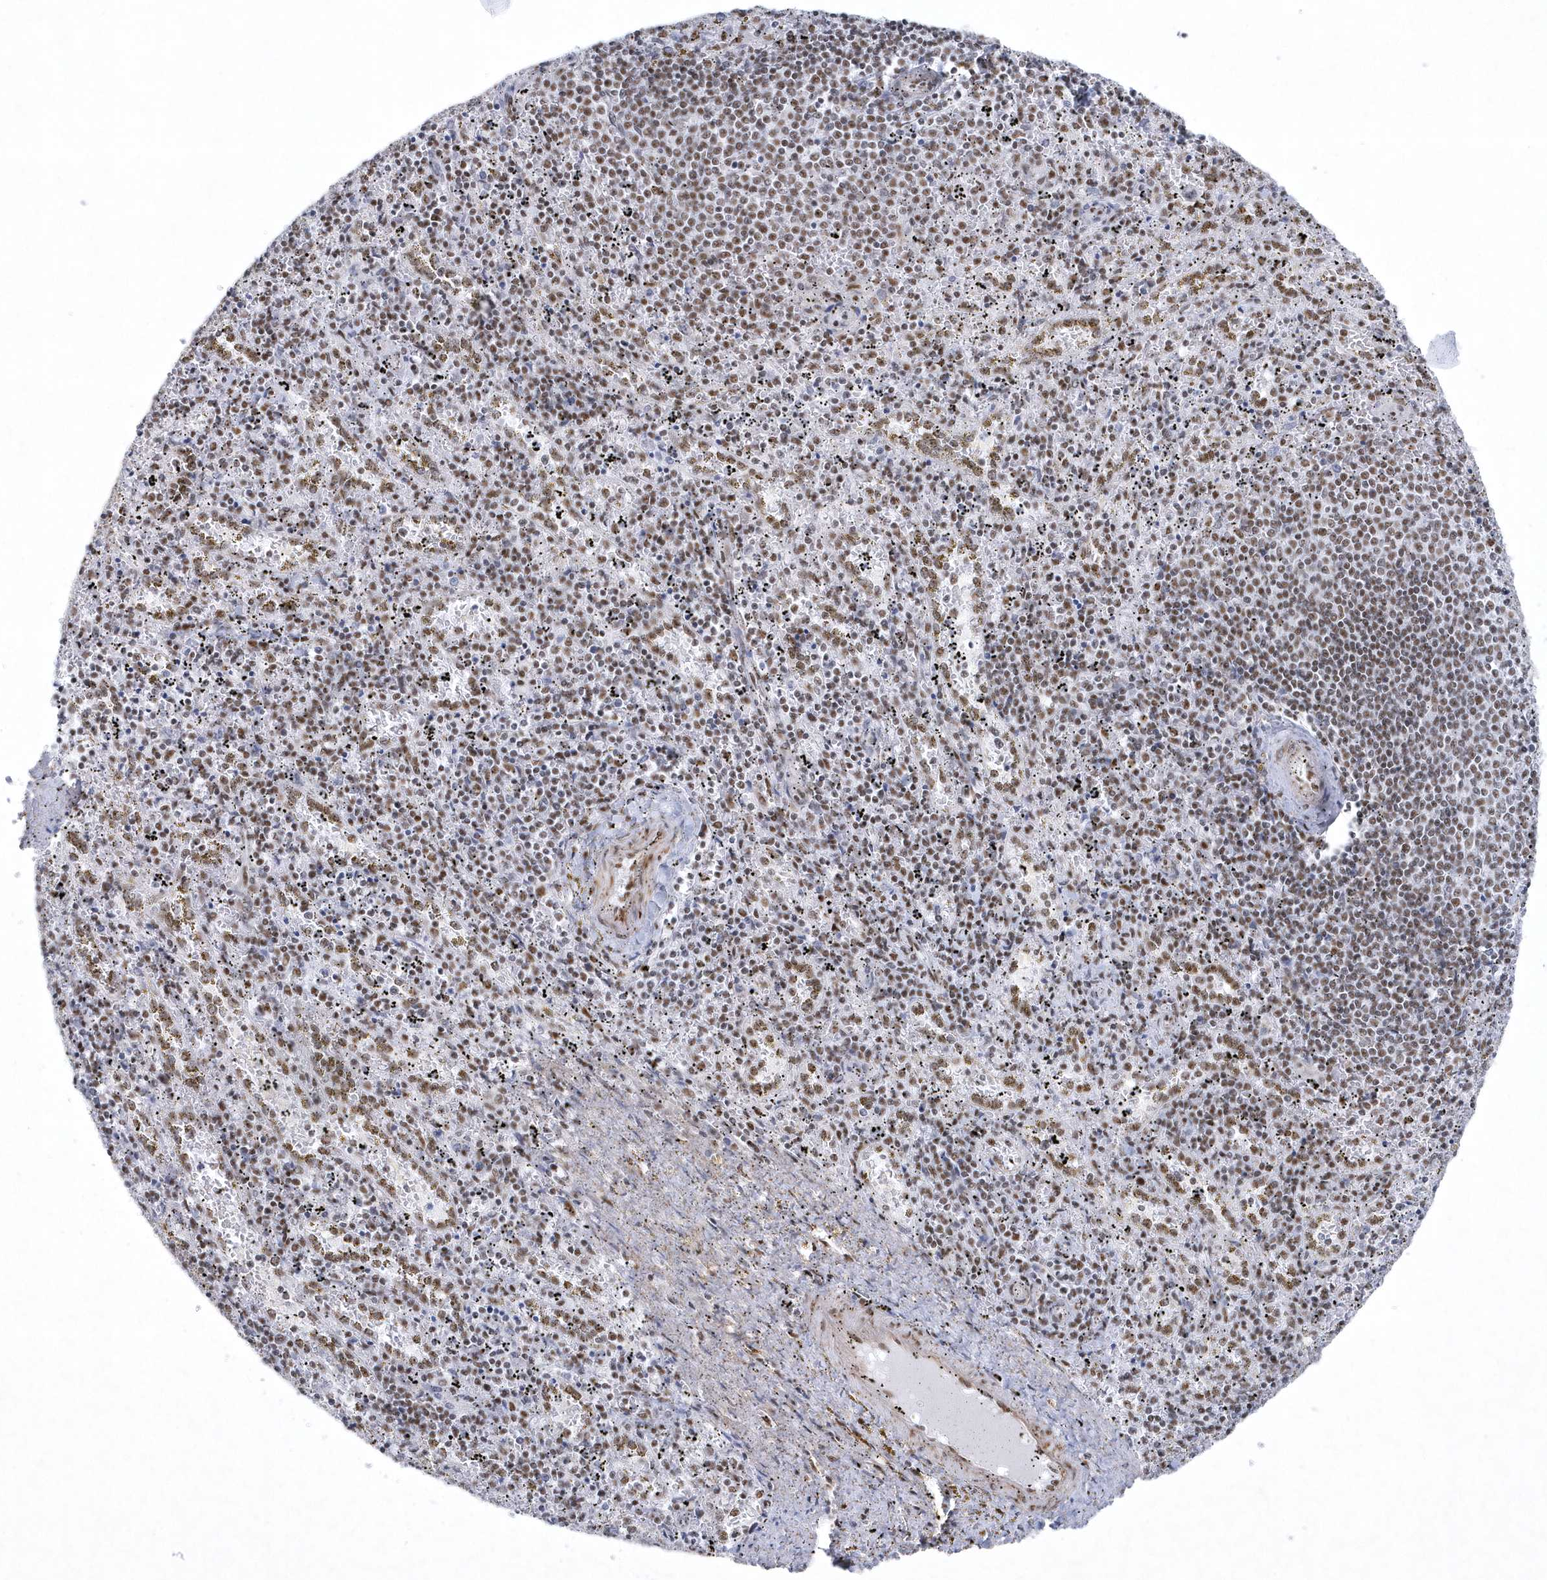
{"staining": {"intensity": "moderate", "quantity": "25%-75%", "location": "nuclear"}, "tissue": "spleen", "cell_type": "Cells in red pulp", "image_type": "normal", "snomed": [{"axis": "morphology", "description": "Normal tissue, NOS"}, {"axis": "topography", "description": "Spleen"}], "caption": "This photomicrograph exhibits unremarkable spleen stained with IHC to label a protein in brown. The nuclear of cells in red pulp show moderate positivity for the protein. Nuclei are counter-stained blue.", "gene": "DCLRE1A", "patient": {"sex": "male", "age": 11}}